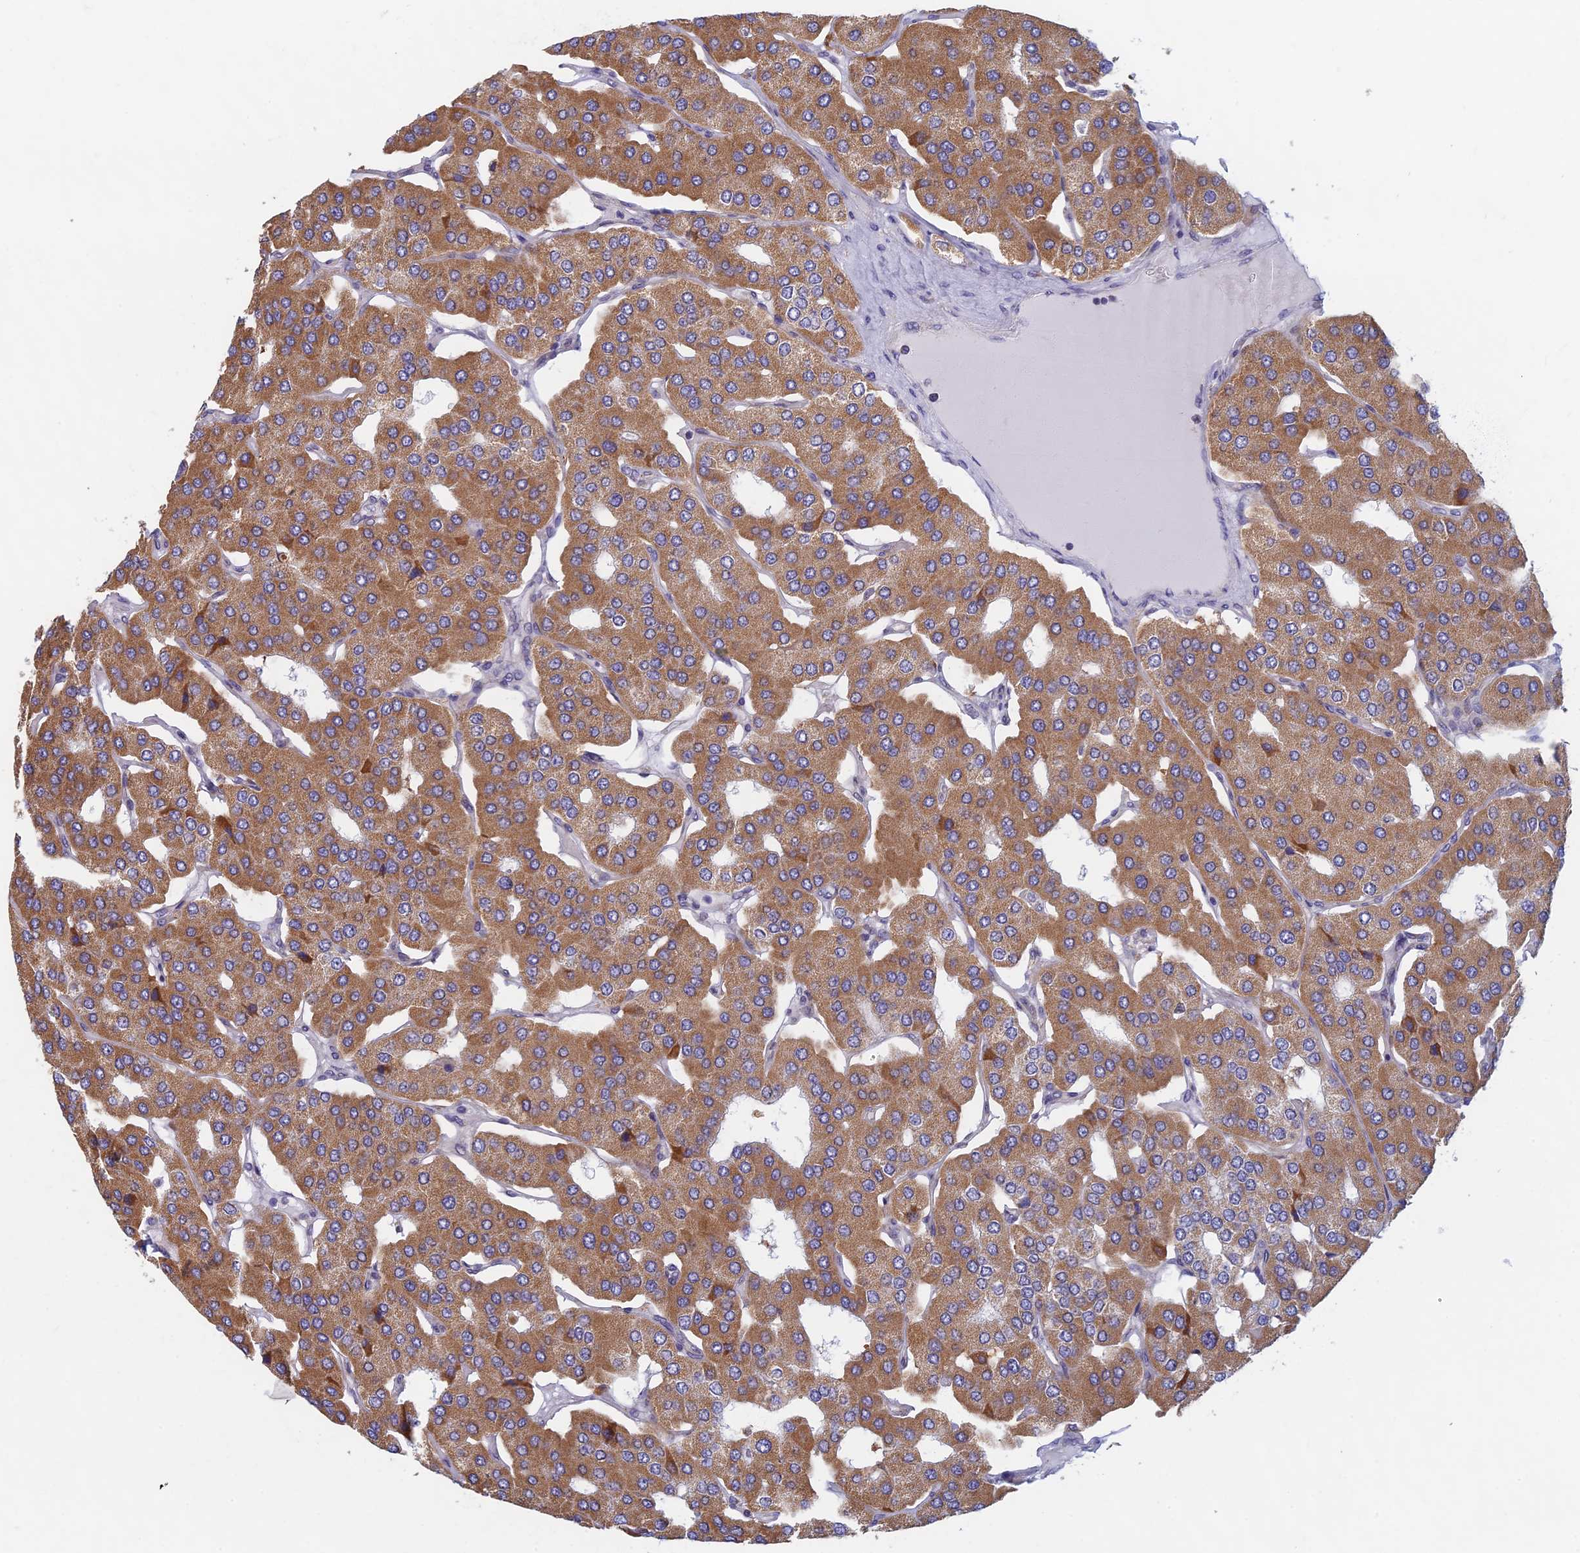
{"staining": {"intensity": "moderate", "quantity": ">75%", "location": "cytoplasmic/membranous"}, "tissue": "parathyroid gland", "cell_type": "Glandular cells", "image_type": "normal", "snomed": [{"axis": "morphology", "description": "Normal tissue, NOS"}, {"axis": "morphology", "description": "Adenoma, NOS"}, {"axis": "topography", "description": "Parathyroid gland"}], "caption": "Benign parathyroid gland shows moderate cytoplasmic/membranous positivity in approximately >75% of glandular cells.", "gene": "DDX51", "patient": {"sex": "female", "age": 86}}